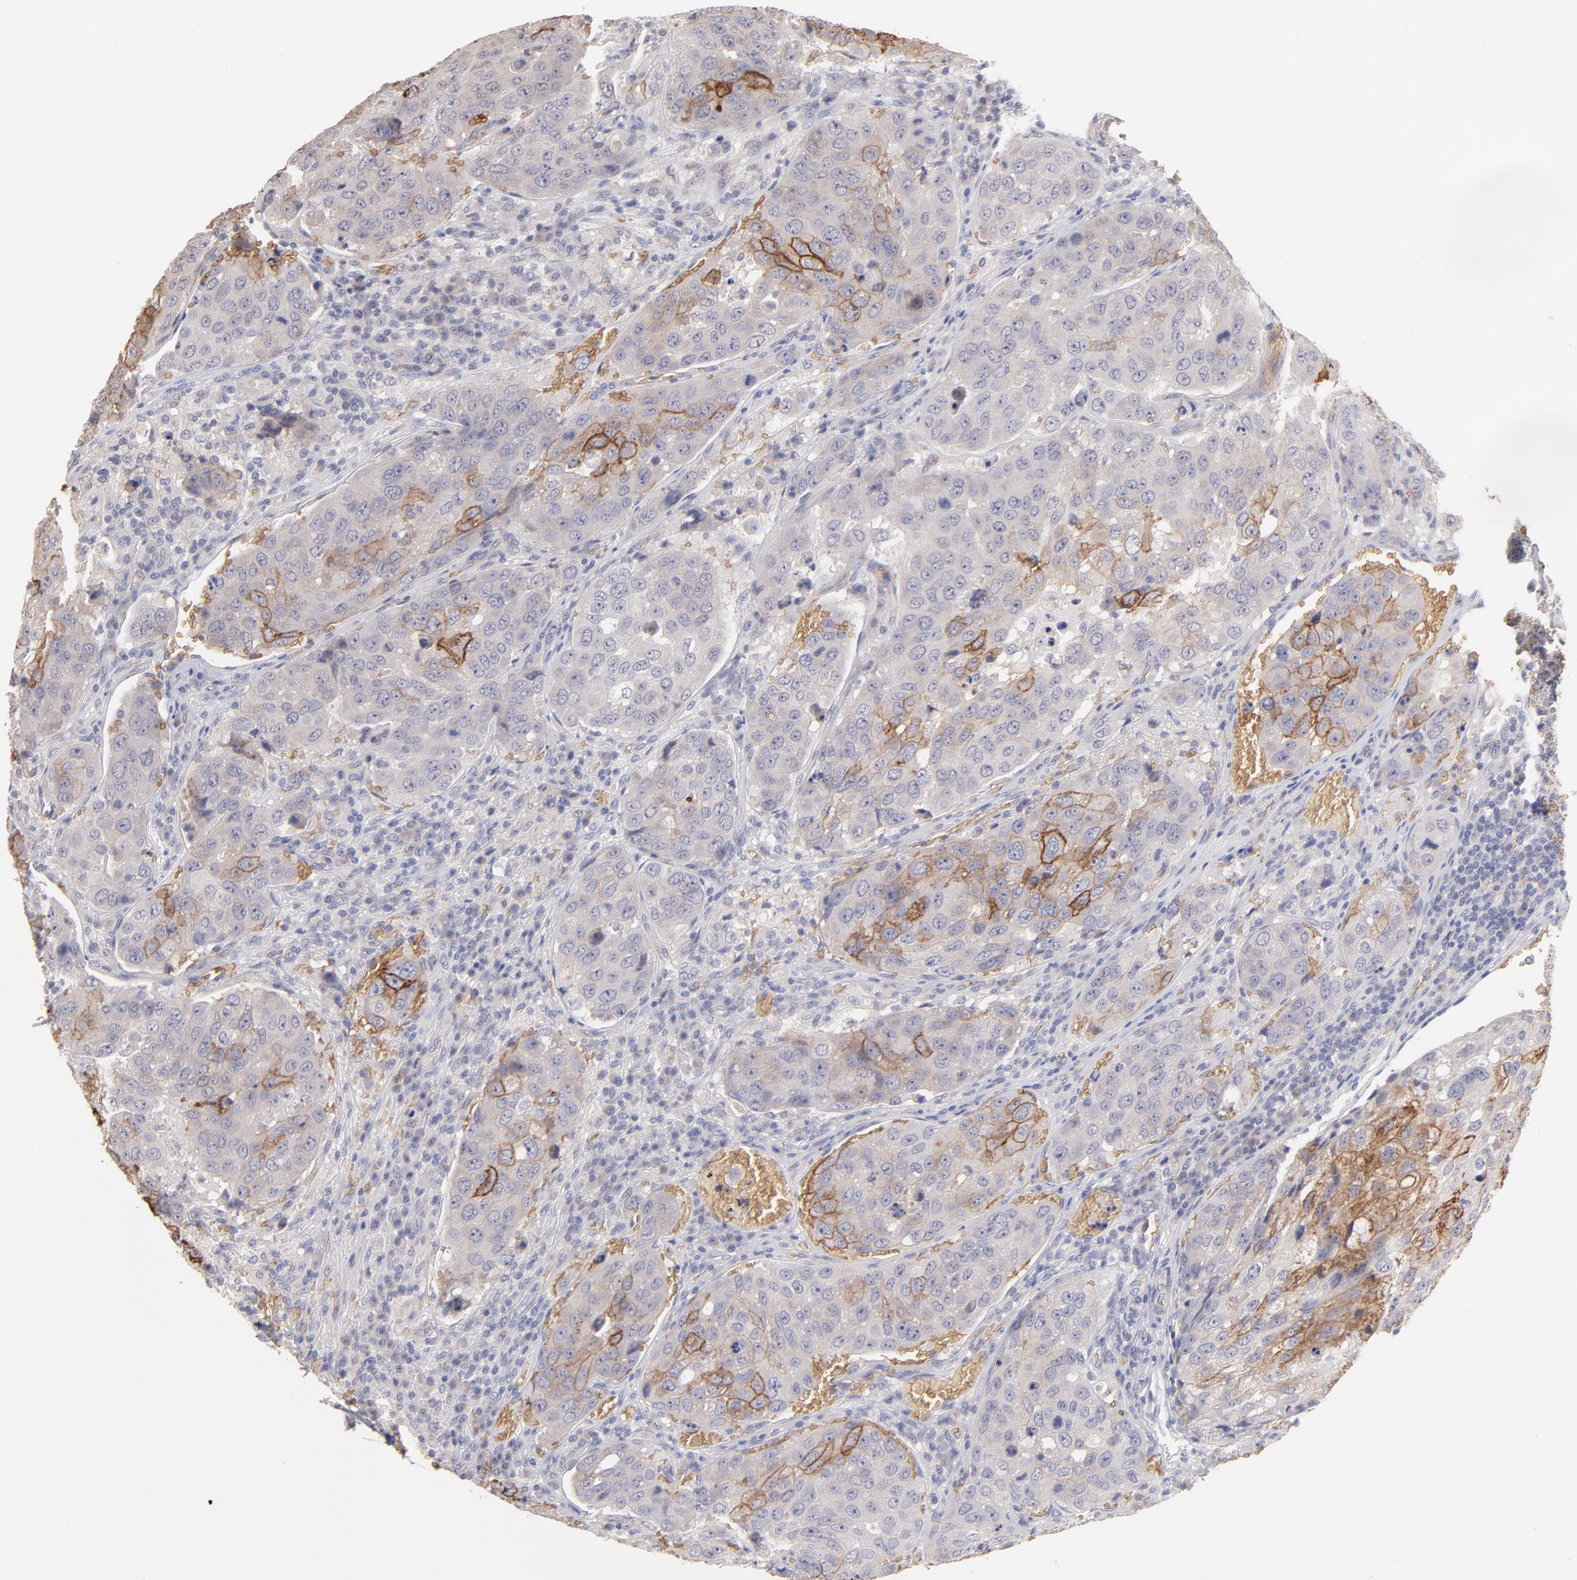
{"staining": {"intensity": "moderate", "quantity": "25%-75%", "location": "cytoplasmic/membranous"}, "tissue": "urothelial cancer", "cell_type": "Tumor cells", "image_type": "cancer", "snomed": [{"axis": "morphology", "description": "Urothelial carcinoma, High grade"}, {"axis": "topography", "description": "Lymph node"}, {"axis": "topography", "description": "Urinary bladder"}], "caption": "Human urothelial cancer stained for a protein (brown) shows moderate cytoplasmic/membranous positive expression in about 25%-75% of tumor cells.", "gene": "F13B", "patient": {"sex": "male", "age": 51}}